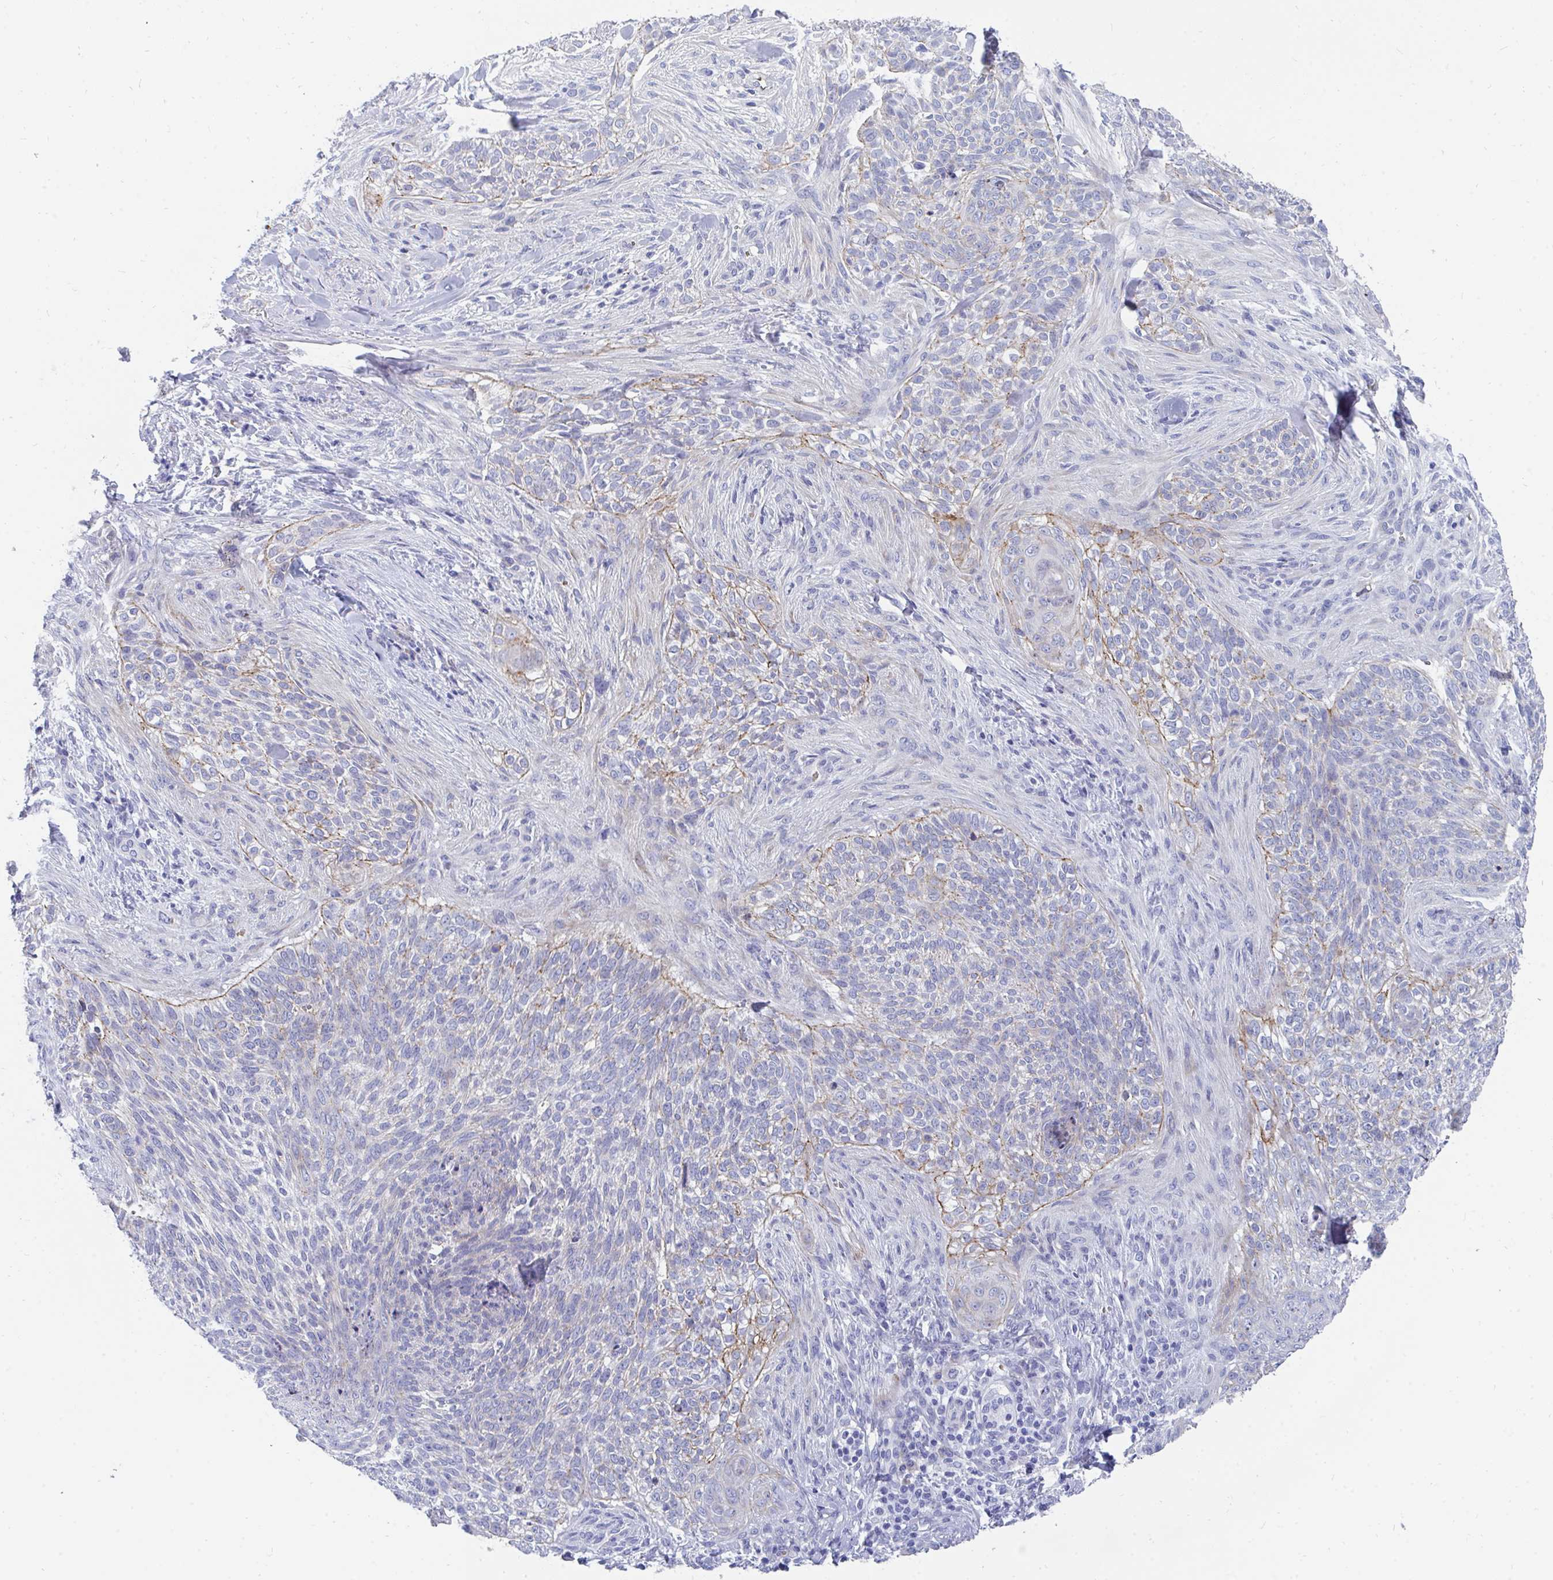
{"staining": {"intensity": "negative", "quantity": "none", "location": "none"}, "tissue": "skin cancer", "cell_type": "Tumor cells", "image_type": "cancer", "snomed": [{"axis": "morphology", "description": "Basal cell carcinoma"}, {"axis": "topography", "description": "Skin"}], "caption": "Immunohistochemistry histopathology image of human skin cancer stained for a protein (brown), which displays no staining in tumor cells. Brightfield microscopy of immunohistochemistry (IHC) stained with DAB (brown) and hematoxylin (blue), captured at high magnification.", "gene": "MROH2B", "patient": {"sex": "female", "age": 48}}